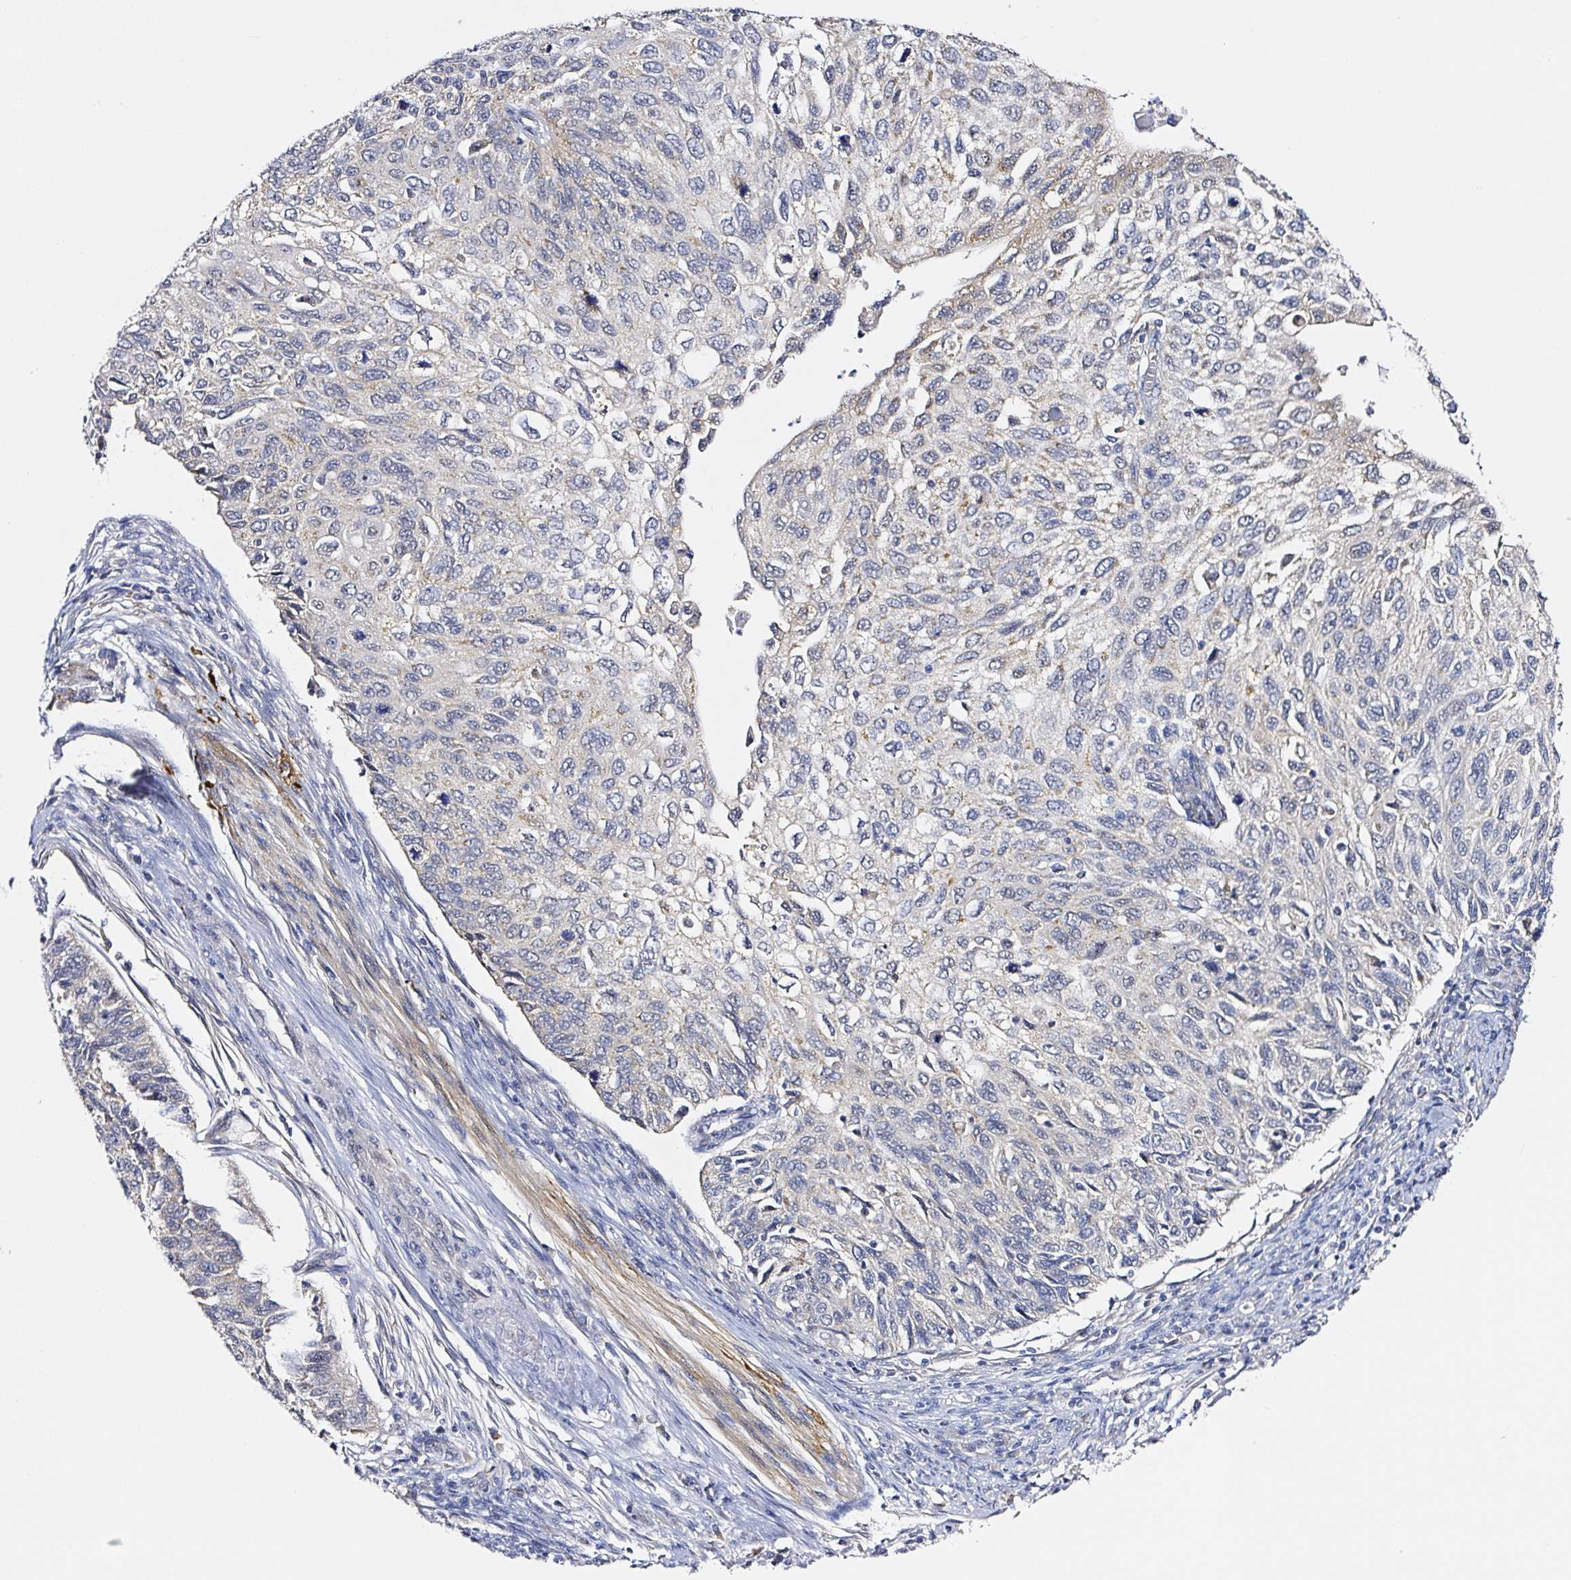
{"staining": {"intensity": "negative", "quantity": "none", "location": "none"}, "tissue": "cervical cancer", "cell_type": "Tumor cells", "image_type": "cancer", "snomed": [{"axis": "morphology", "description": "Squamous cell carcinoma, NOS"}, {"axis": "topography", "description": "Cervix"}], "caption": "DAB (3,3'-diaminobenzidine) immunohistochemical staining of cervical squamous cell carcinoma demonstrates no significant positivity in tumor cells.", "gene": "PRKAA2", "patient": {"sex": "female", "age": 70}}